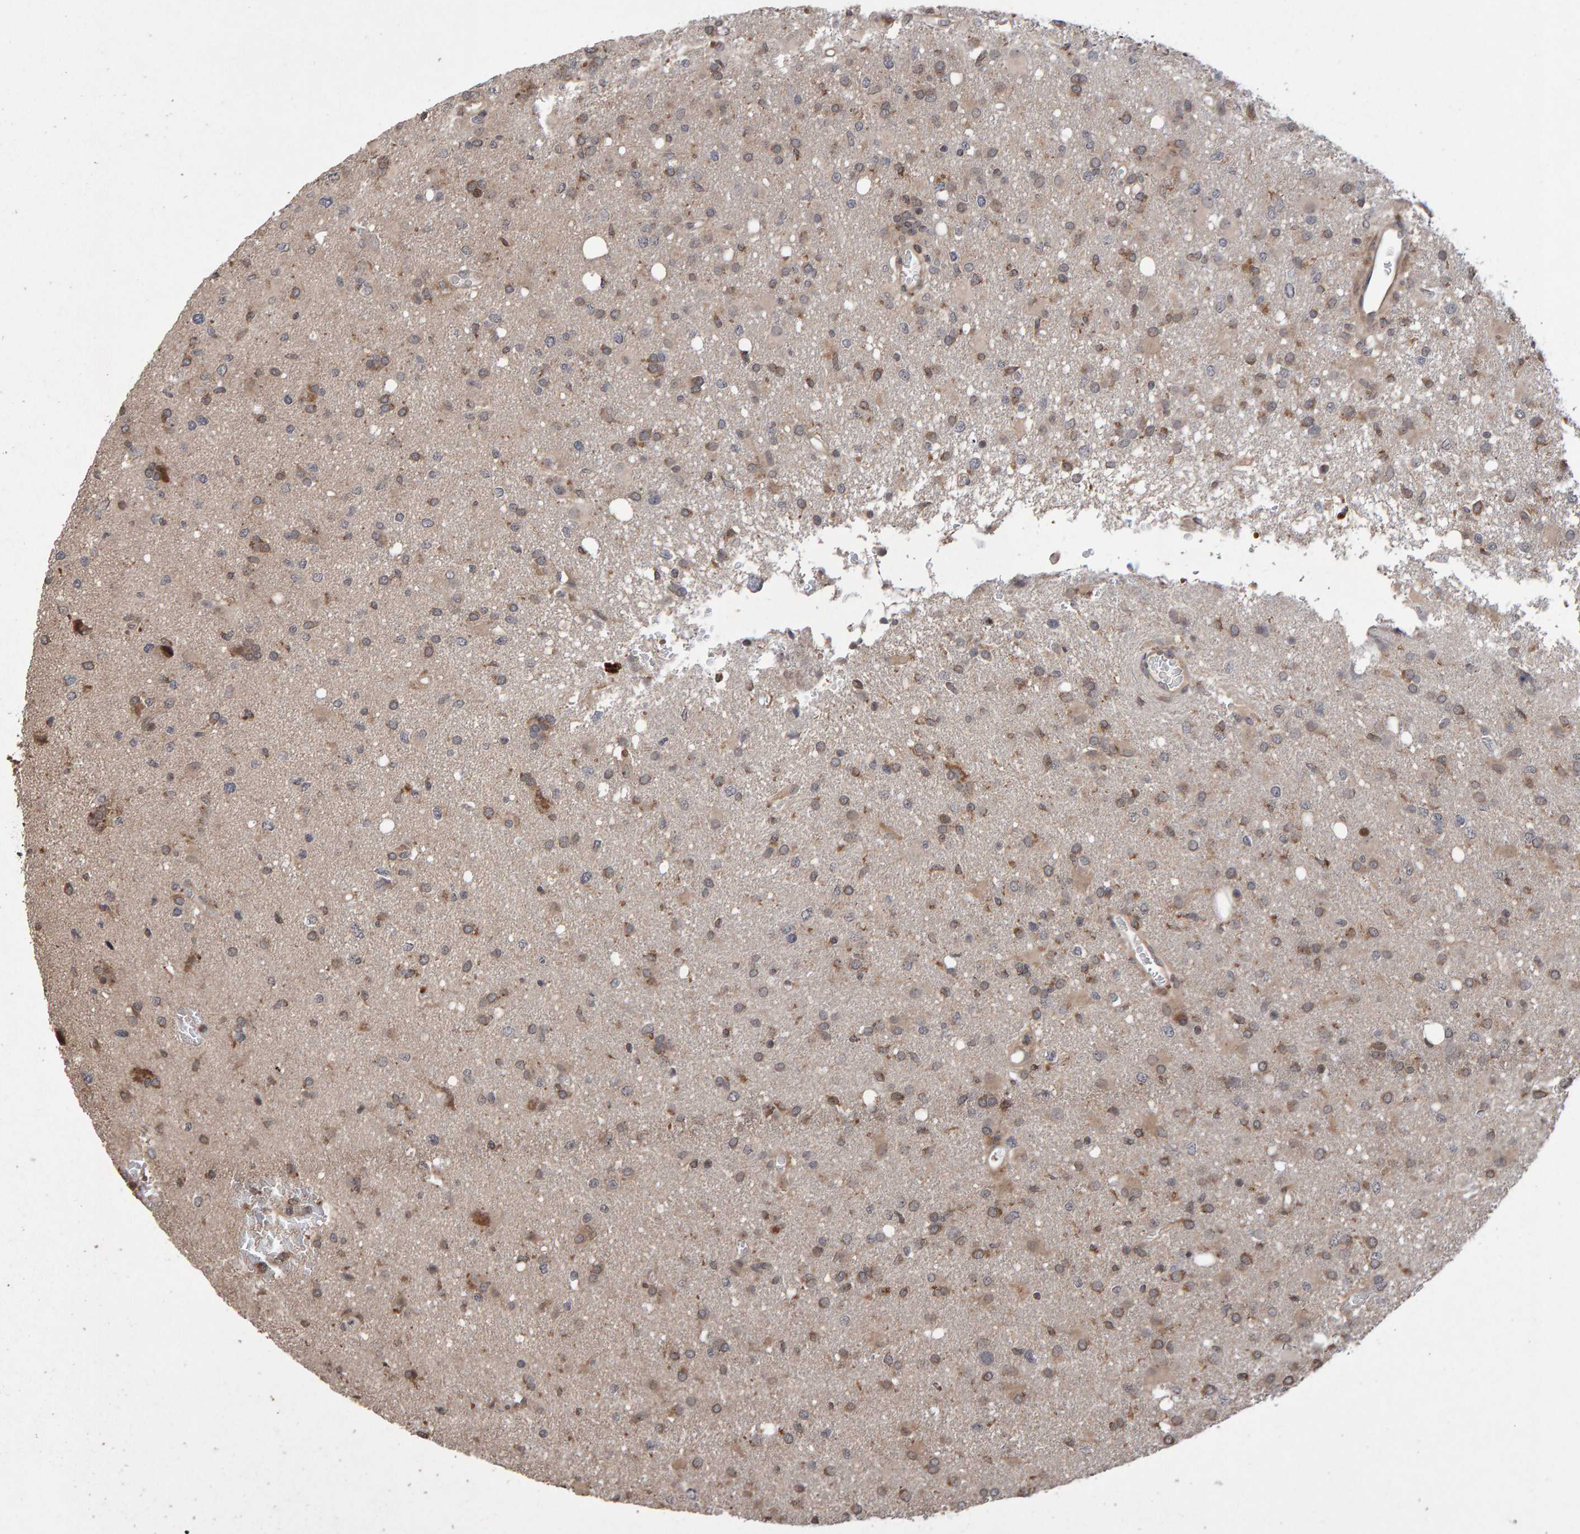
{"staining": {"intensity": "weak", "quantity": ">75%", "location": "cytoplasmic/membranous"}, "tissue": "glioma", "cell_type": "Tumor cells", "image_type": "cancer", "snomed": [{"axis": "morphology", "description": "Glioma, malignant, High grade"}, {"axis": "topography", "description": "Brain"}], "caption": "A high-resolution photomicrograph shows IHC staining of malignant glioma (high-grade), which reveals weak cytoplasmic/membranous expression in about >75% of tumor cells.", "gene": "PECR", "patient": {"sex": "female", "age": 57}}